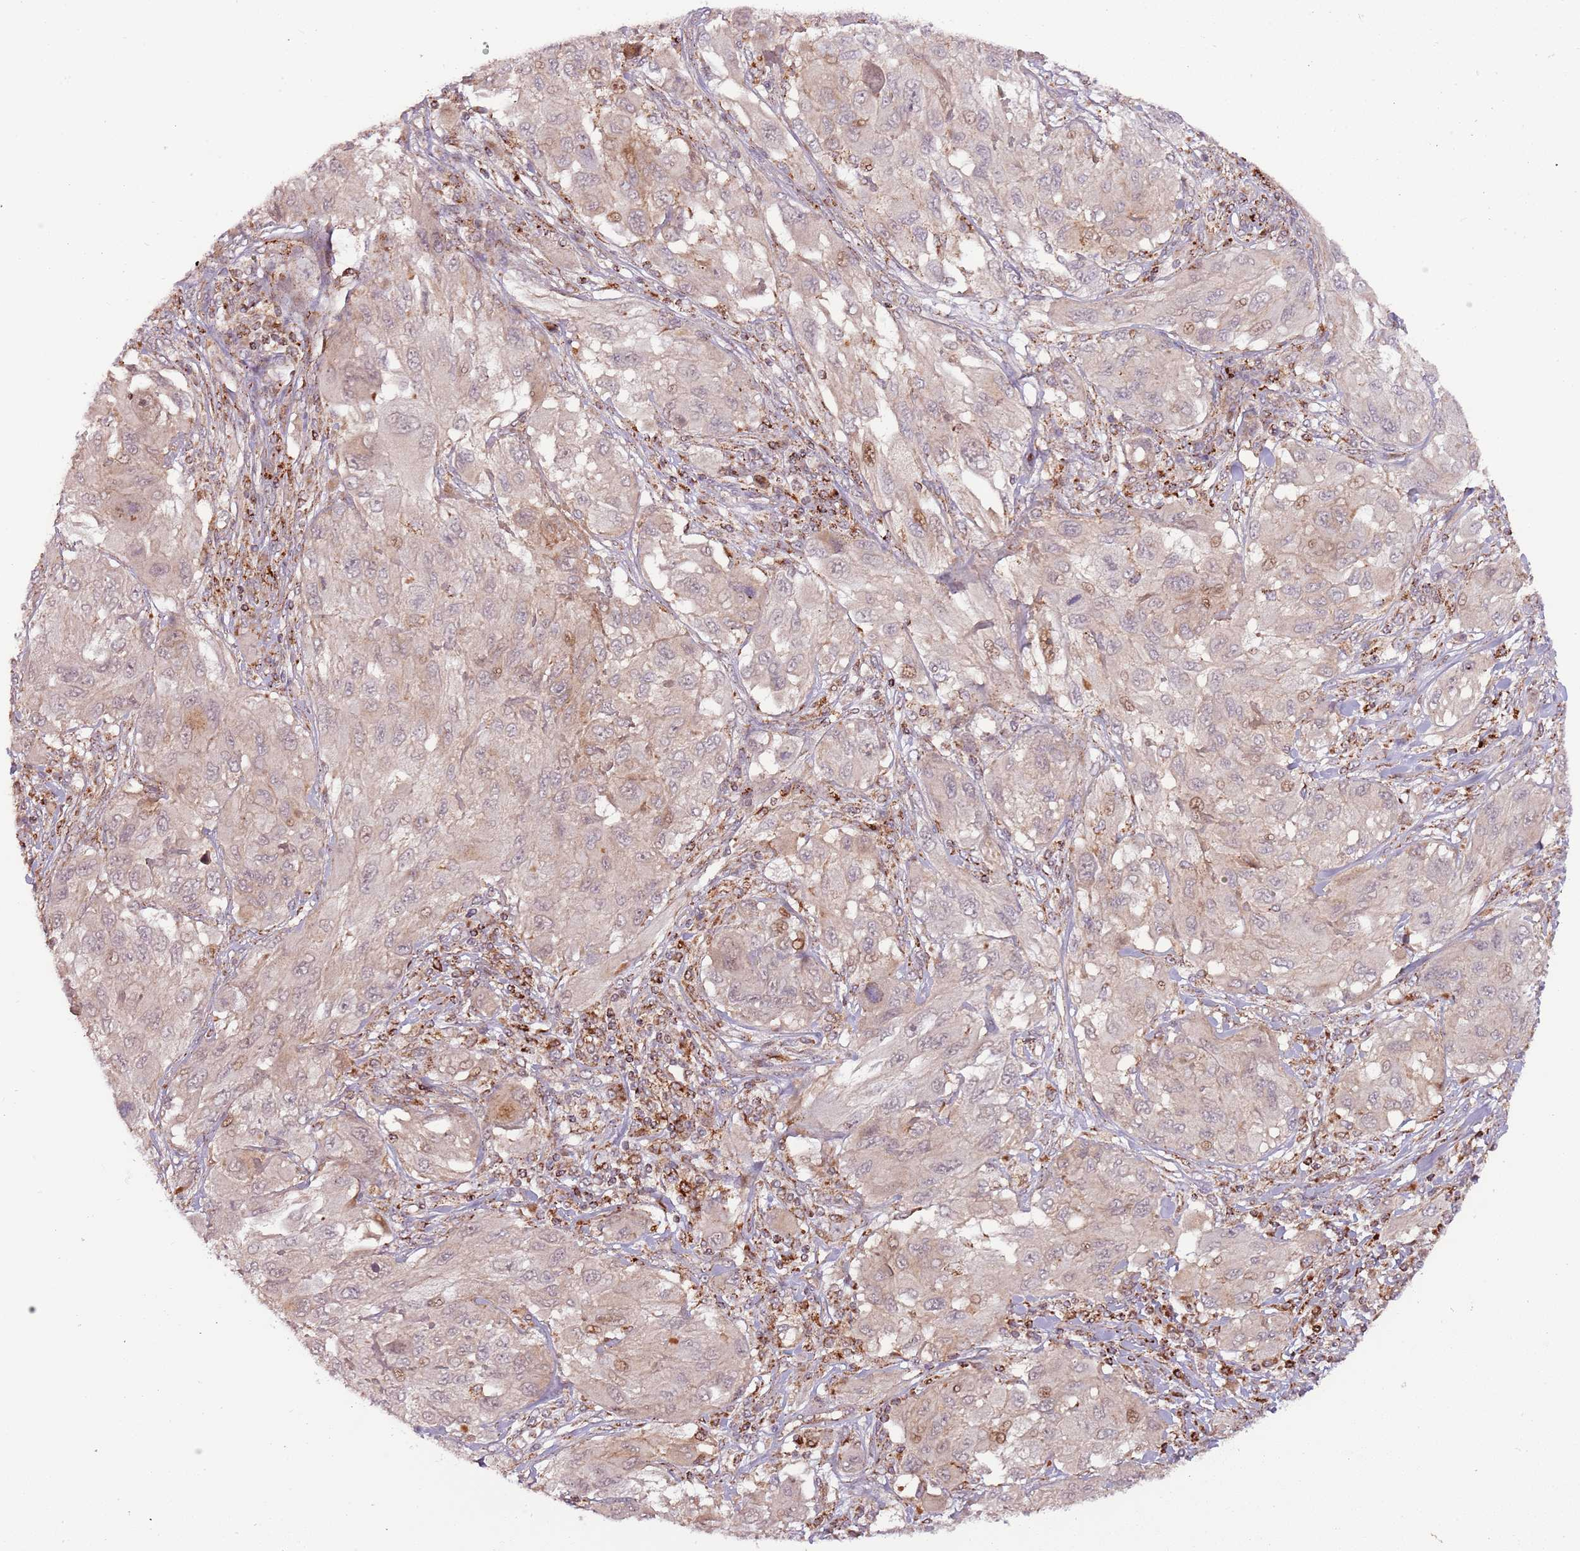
{"staining": {"intensity": "weak", "quantity": ">75%", "location": "cytoplasmic/membranous"}, "tissue": "melanoma", "cell_type": "Tumor cells", "image_type": "cancer", "snomed": [{"axis": "morphology", "description": "Malignant melanoma, NOS"}, {"axis": "topography", "description": "Skin"}], "caption": "A micrograph showing weak cytoplasmic/membranous expression in about >75% of tumor cells in malignant melanoma, as visualized by brown immunohistochemical staining.", "gene": "ULK3", "patient": {"sex": "female", "age": 91}}